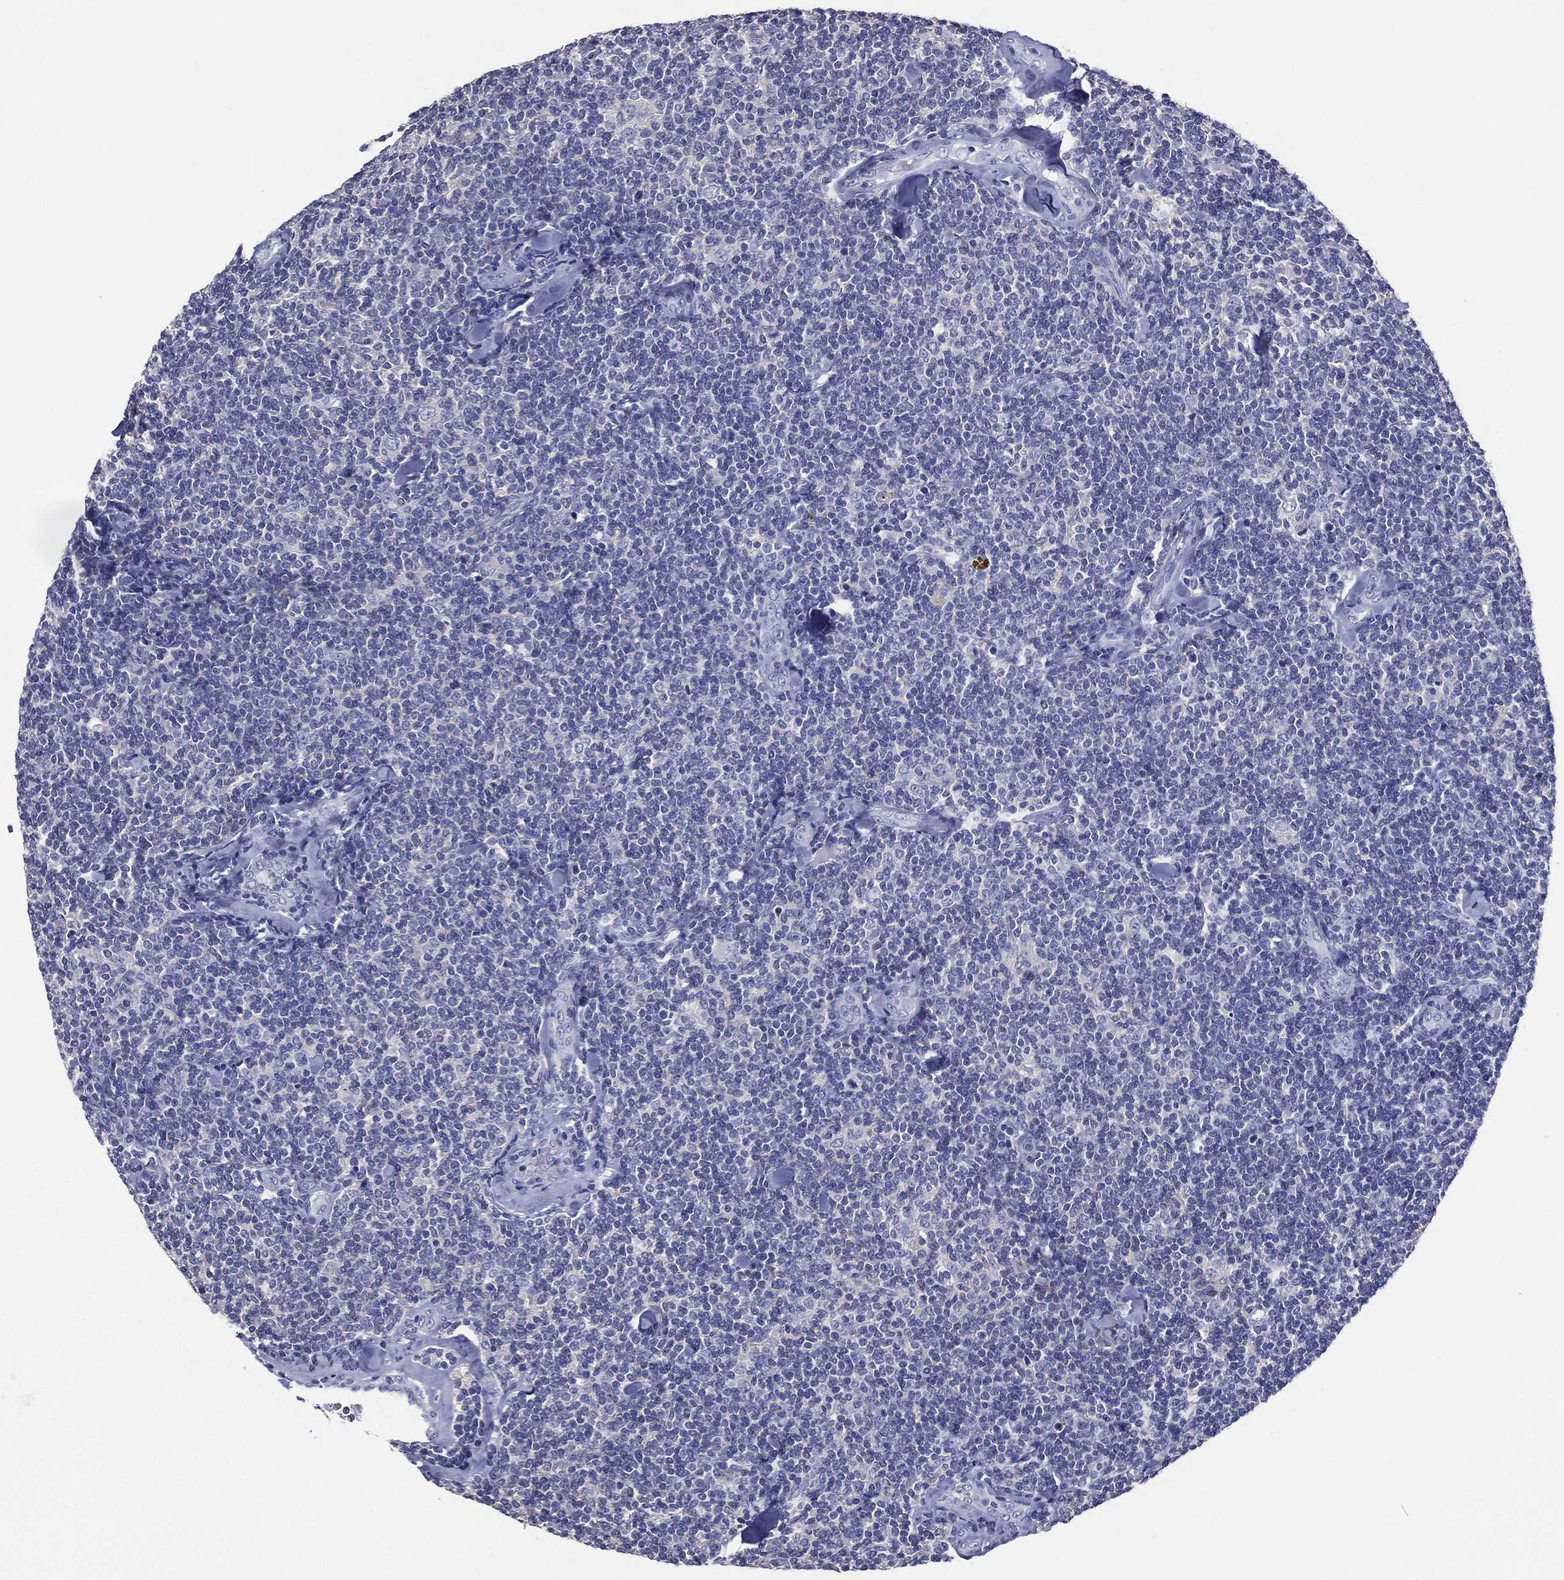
{"staining": {"intensity": "negative", "quantity": "none", "location": "none"}, "tissue": "lymphoma", "cell_type": "Tumor cells", "image_type": "cancer", "snomed": [{"axis": "morphology", "description": "Malignant lymphoma, non-Hodgkin's type, Low grade"}, {"axis": "topography", "description": "Lymph node"}], "caption": "This is a micrograph of immunohistochemistry (IHC) staining of malignant lymphoma, non-Hodgkin's type (low-grade), which shows no positivity in tumor cells.", "gene": "TFAP2A", "patient": {"sex": "female", "age": 56}}